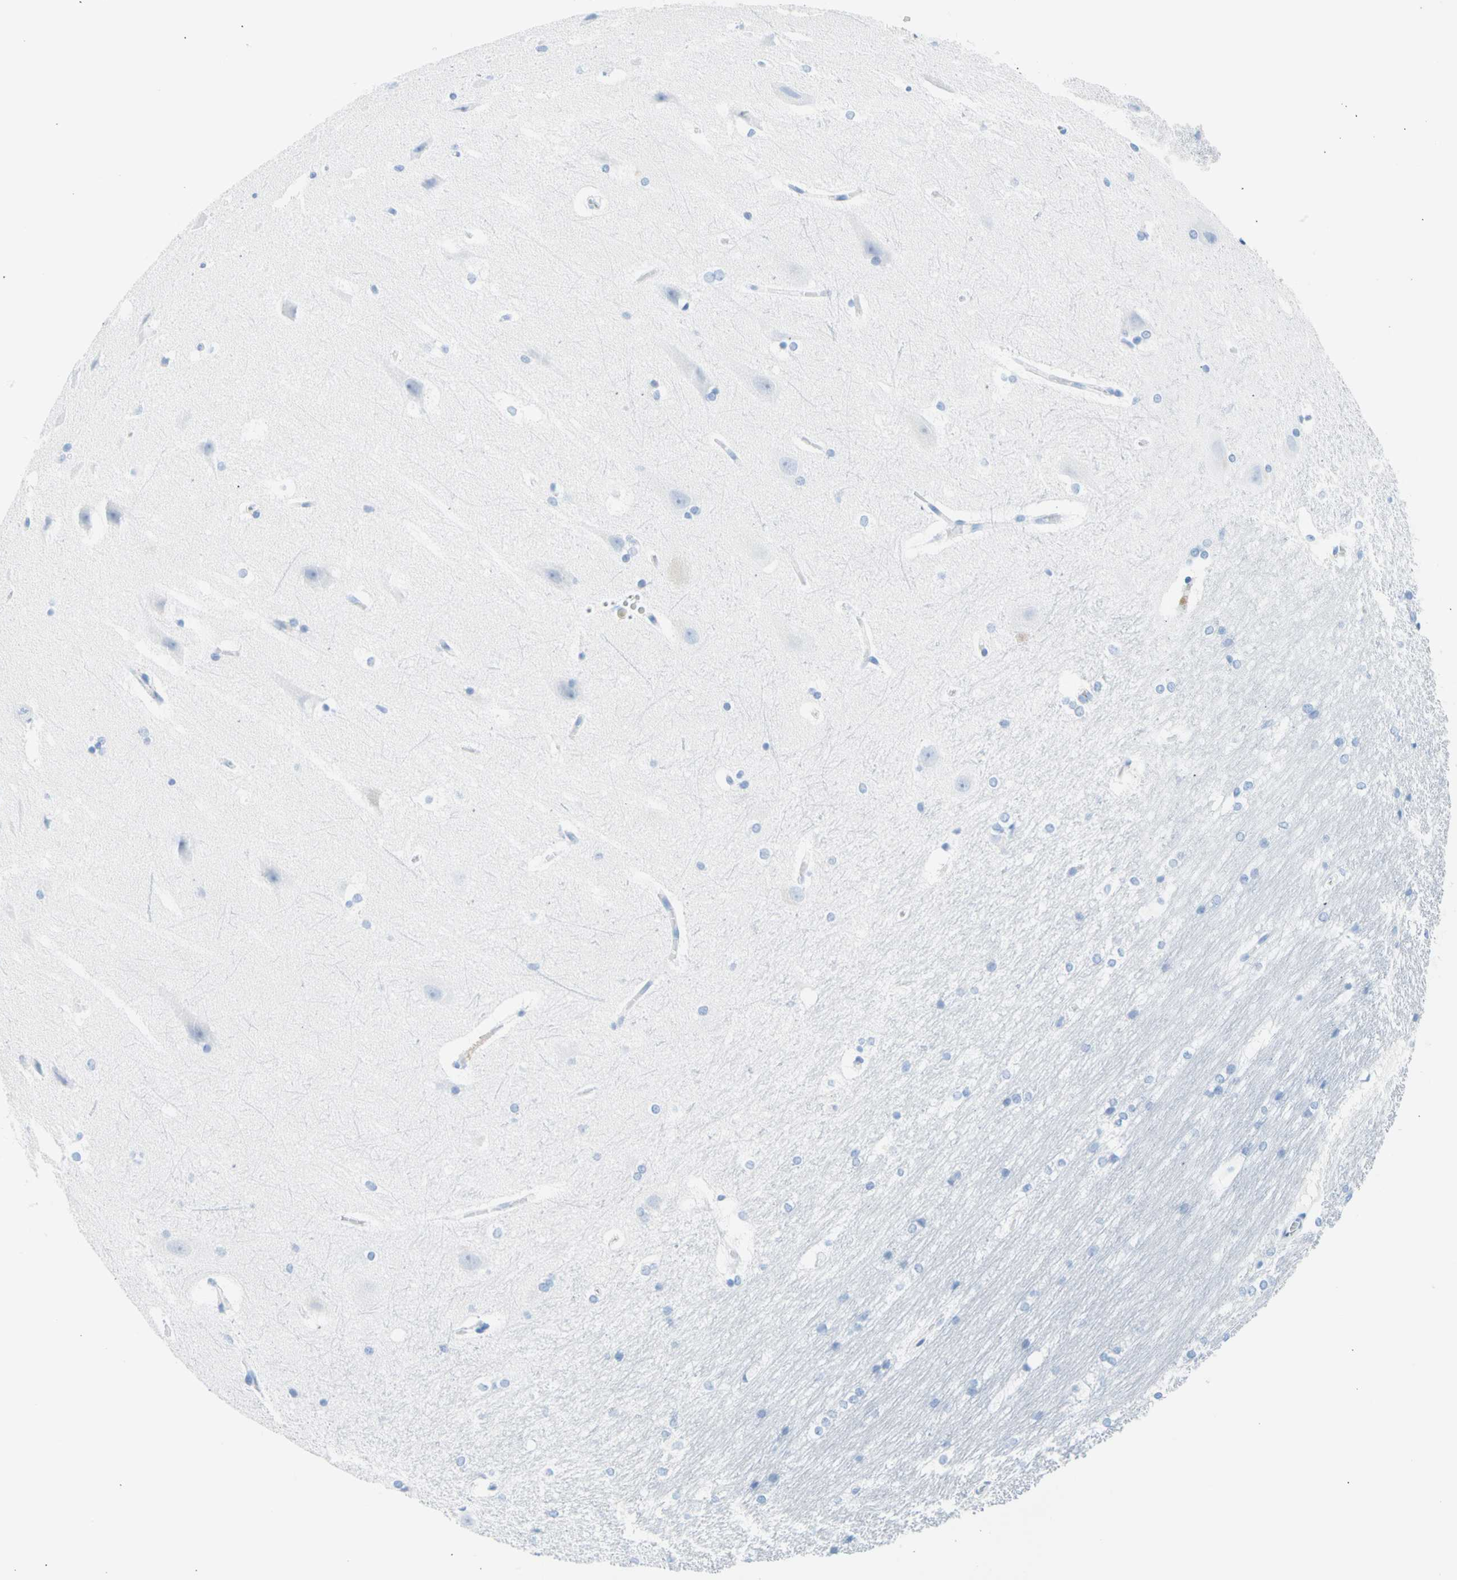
{"staining": {"intensity": "negative", "quantity": "none", "location": "none"}, "tissue": "hippocampus", "cell_type": "Glial cells", "image_type": "normal", "snomed": [{"axis": "morphology", "description": "Normal tissue, NOS"}, {"axis": "topography", "description": "Hippocampus"}], "caption": "This image is of benign hippocampus stained with immunohistochemistry to label a protein in brown with the nuclei are counter-stained blue. There is no expression in glial cells.", "gene": "CEL", "patient": {"sex": "female", "age": 19}}